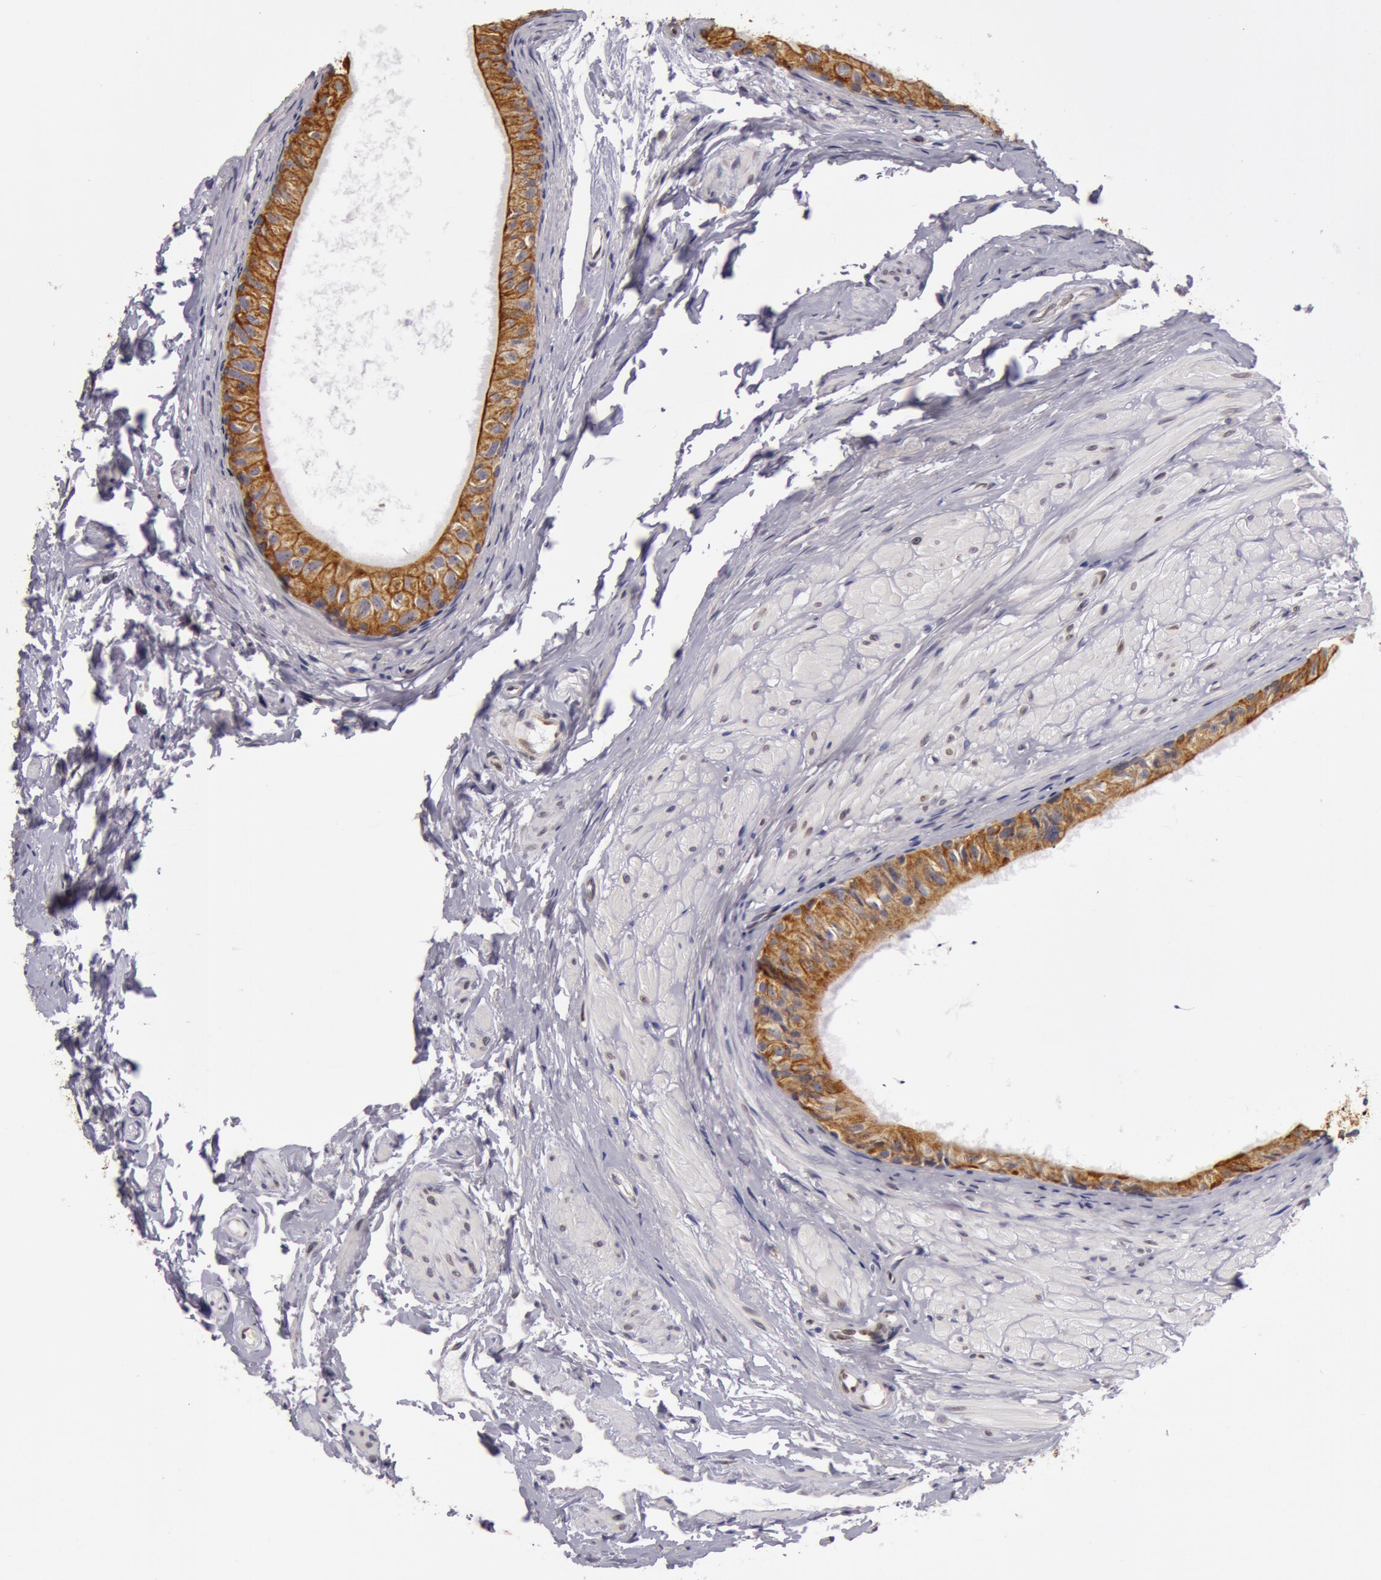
{"staining": {"intensity": "moderate", "quantity": ">75%", "location": "cytoplasmic/membranous"}, "tissue": "epididymis", "cell_type": "Glandular cells", "image_type": "normal", "snomed": [{"axis": "morphology", "description": "Normal tissue, NOS"}, {"axis": "topography", "description": "Epididymis"}], "caption": "Immunohistochemistry (IHC) photomicrograph of benign epididymis stained for a protein (brown), which displays medium levels of moderate cytoplasmic/membranous staining in approximately >75% of glandular cells.", "gene": "KRT18", "patient": {"sex": "male", "age": 77}}